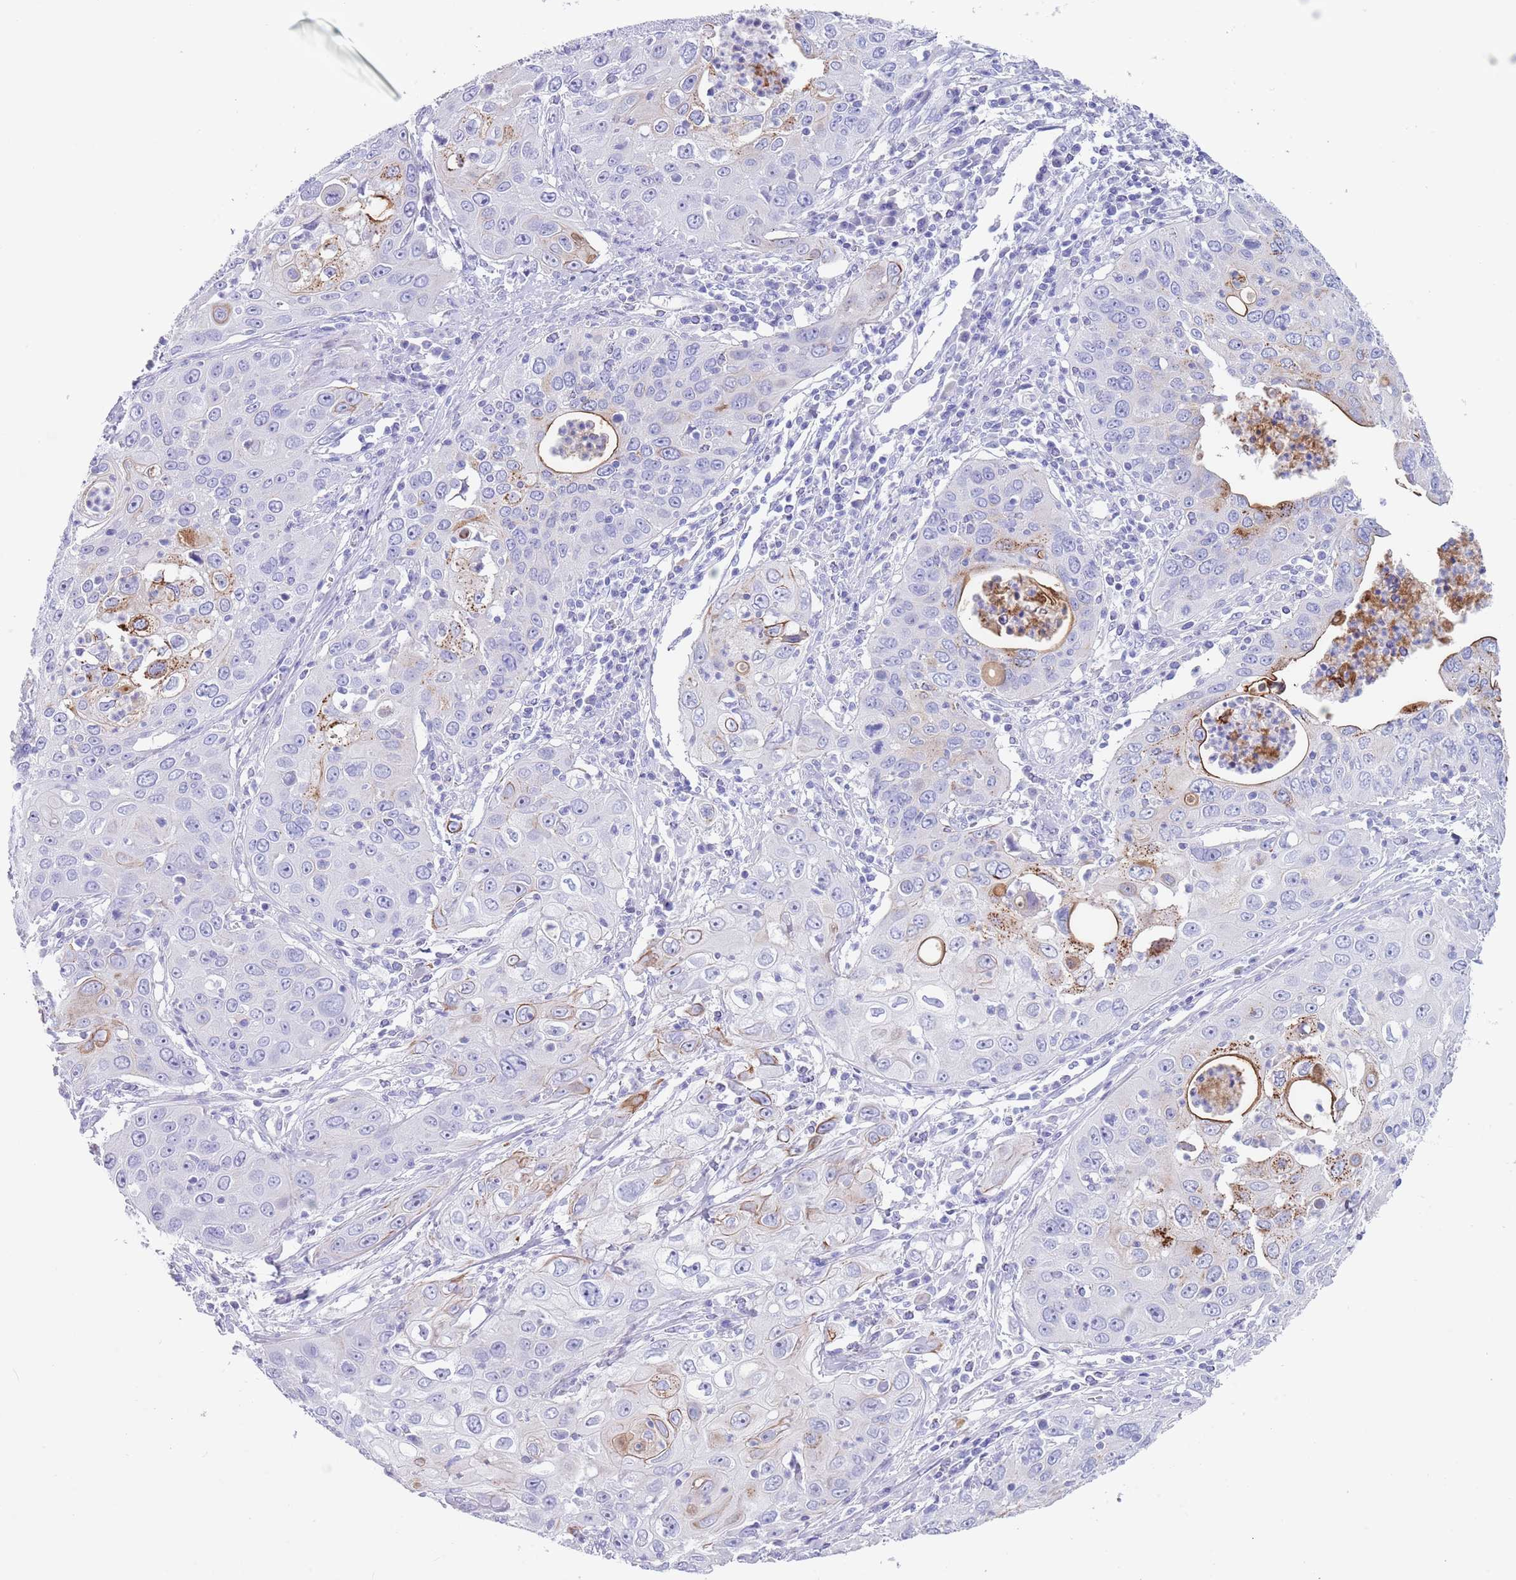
{"staining": {"intensity": "moderate", "quantity": "<25%", "location": "cytoplasmic/membranous"}, "tissue": "cervical cancer", "cell_type": "Tumor cells", "image_type": "cancer", "snomed": [{"axis": "morphology", "description": "Squamous cell carcinoma, NOS"}, {"axis": "topography", "description": "Cervix"}], "caption": "Protein analysis of cervical squamous cell carcinoma tissue displays moderate cytoplasmic/membranous positivity in approximately <25% of tumor cells.", "gene": "CPXM2", "patient": {"sex": "female", "age": 36}}